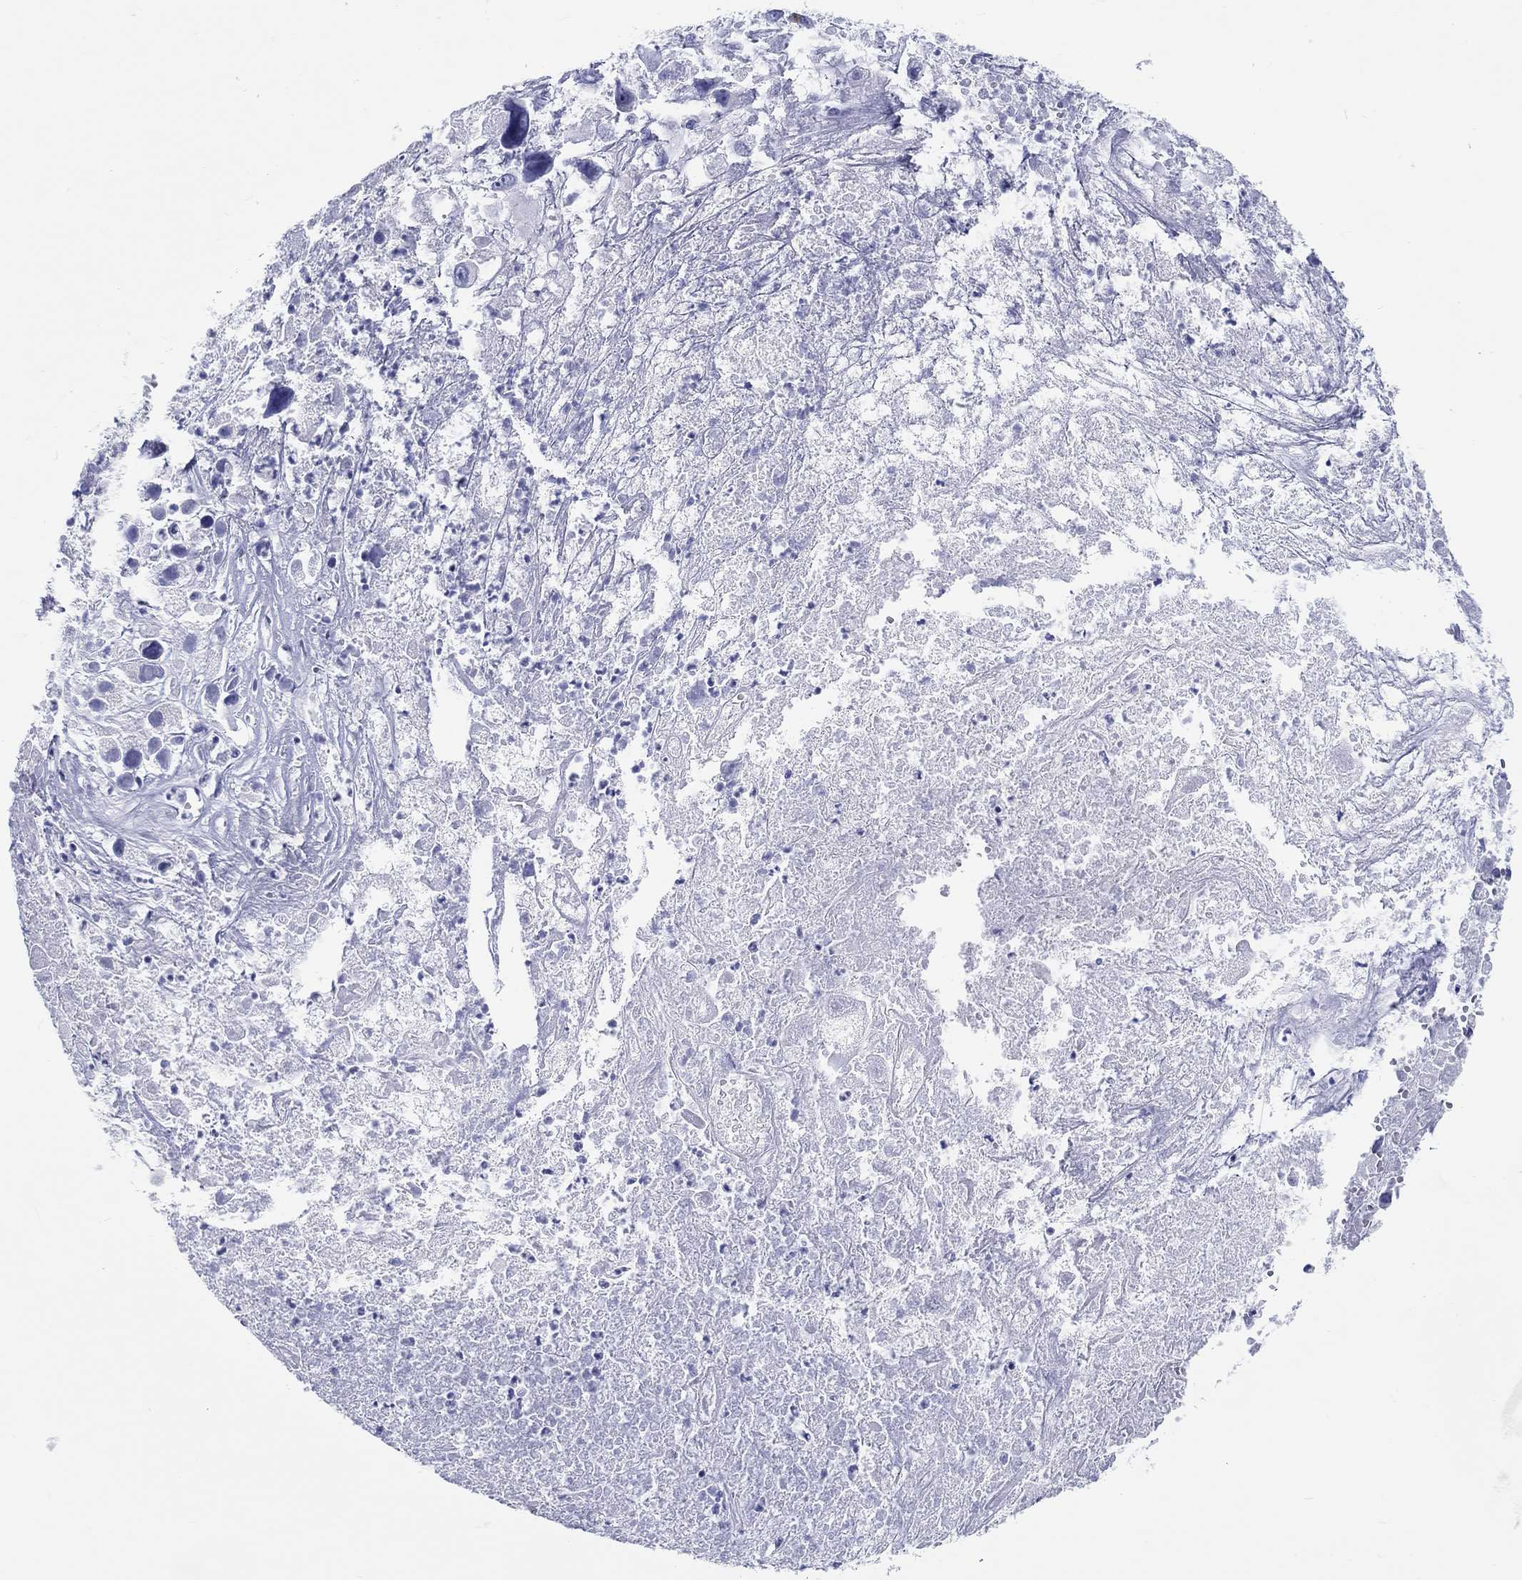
{"staining": {"intensity": "negative", "quantity": "none", "location": "none"}, "tissue": "melanoma", "cell_type": "Tumor cells", "image_type": "cancer", "snomed": [{"axis": "morphology", "description": "Malignant melanoma, Metastatic site"}, {"axis": "topography", "description": "Lymph node"}], "caption": "There is no significant positivity in tumor cells of melanoma.", "gene": "H1-1", "patient": {"sex": "male", "age": 50}}